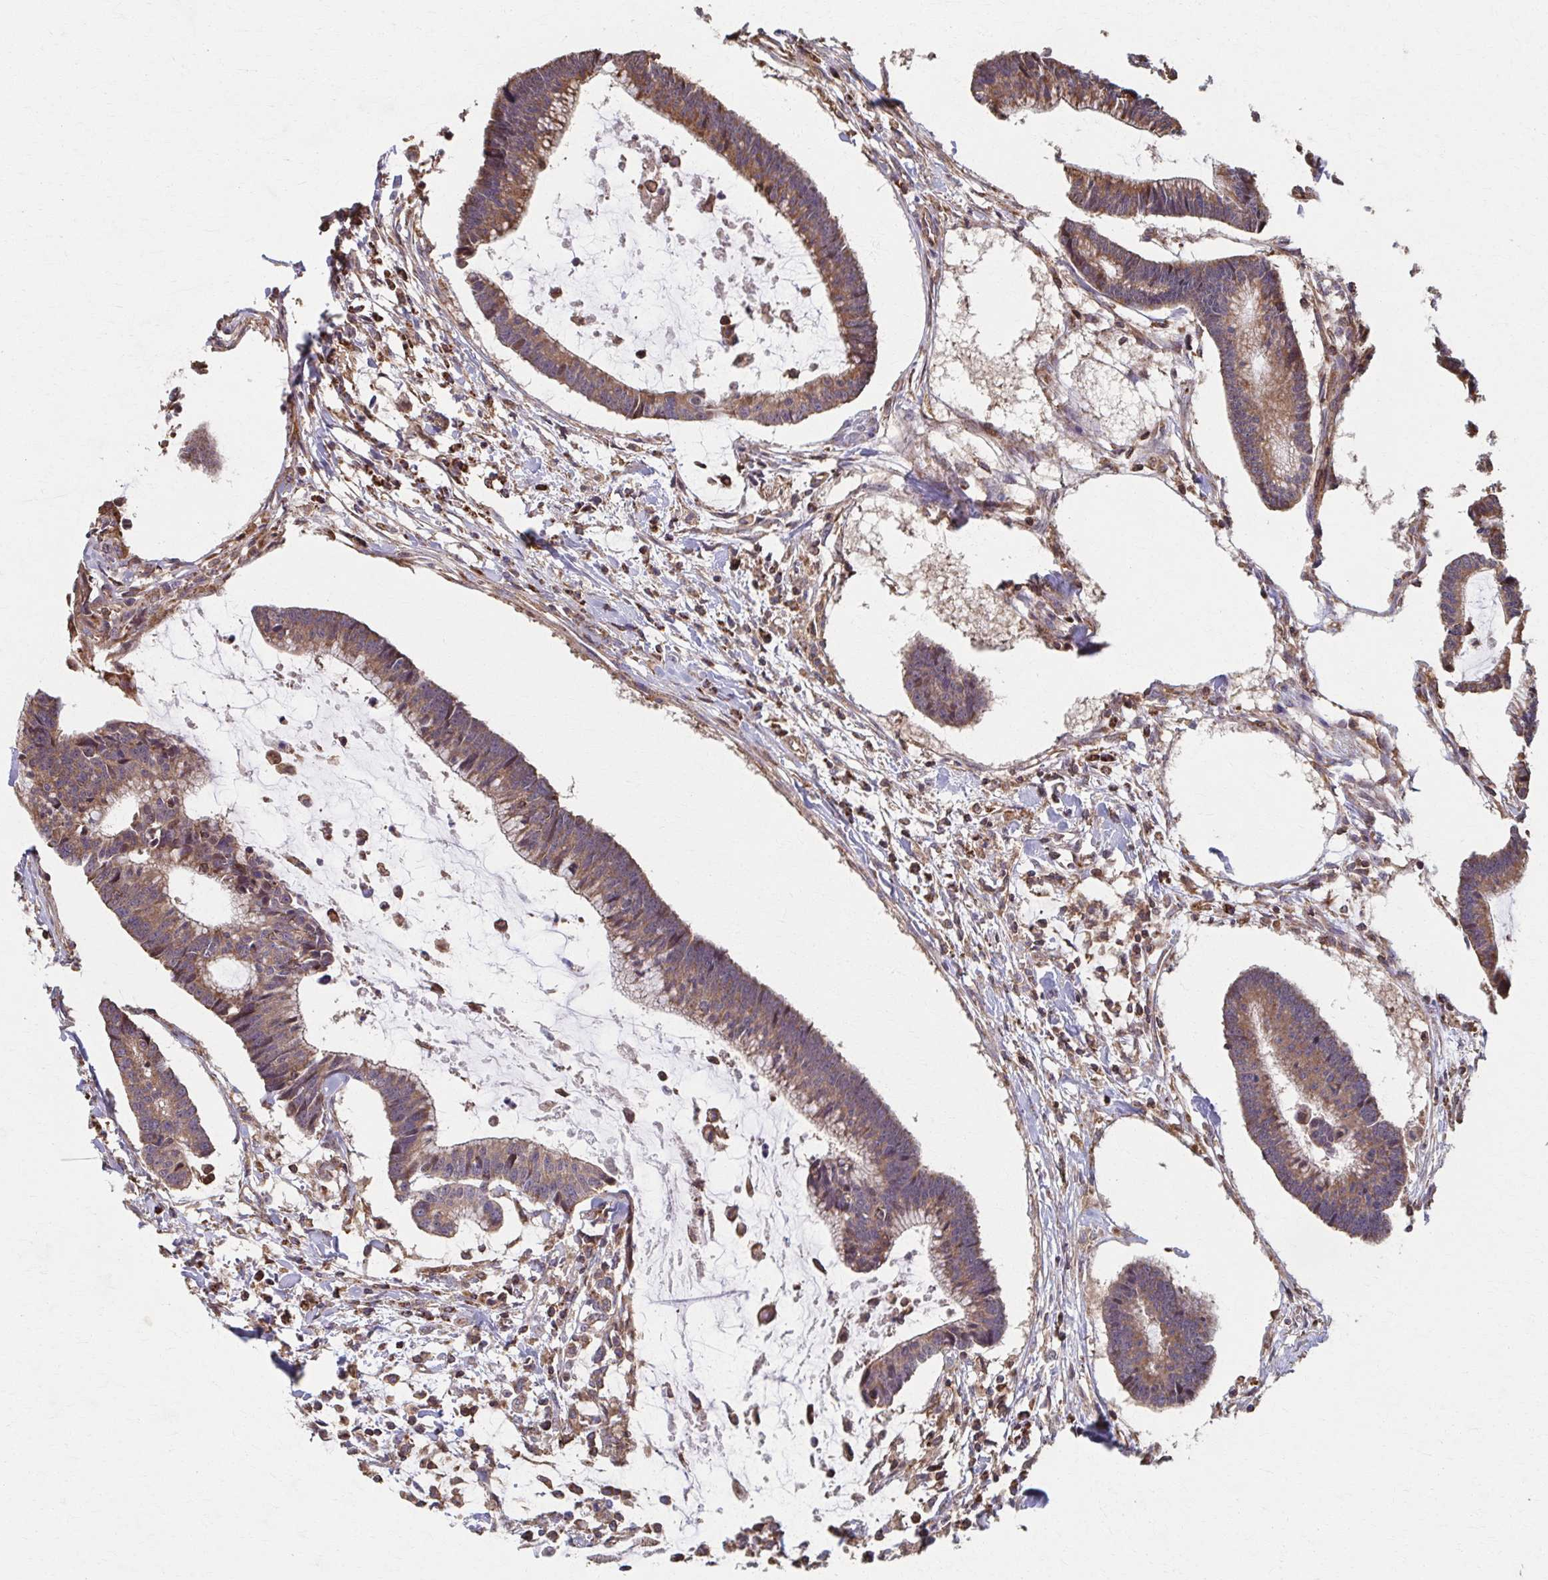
{"staining": {"intensity": "moderate", "quantity": ">75%", "location": "cytoplasmic/membranous"}, "tissue": "colorectal cancer", "cell_type": "Tumor cells", "image_type": "cancer", "snomed": [{"axis": "morphology", "description": "Adenocarcinoma, NOS"}, {"axis": "topography", "description": "Colon"}], "caption": "This photomicrograph shows colorectal cancer stained with immunohistochemistry to label a protein in brown. The cytoplasmic/membranous of tumor cells show moderate positivity for the protein. Nuclei are counter-stained blue.", "gene": "KLHL34", "patient": {"sex": "female", "age": 78}}